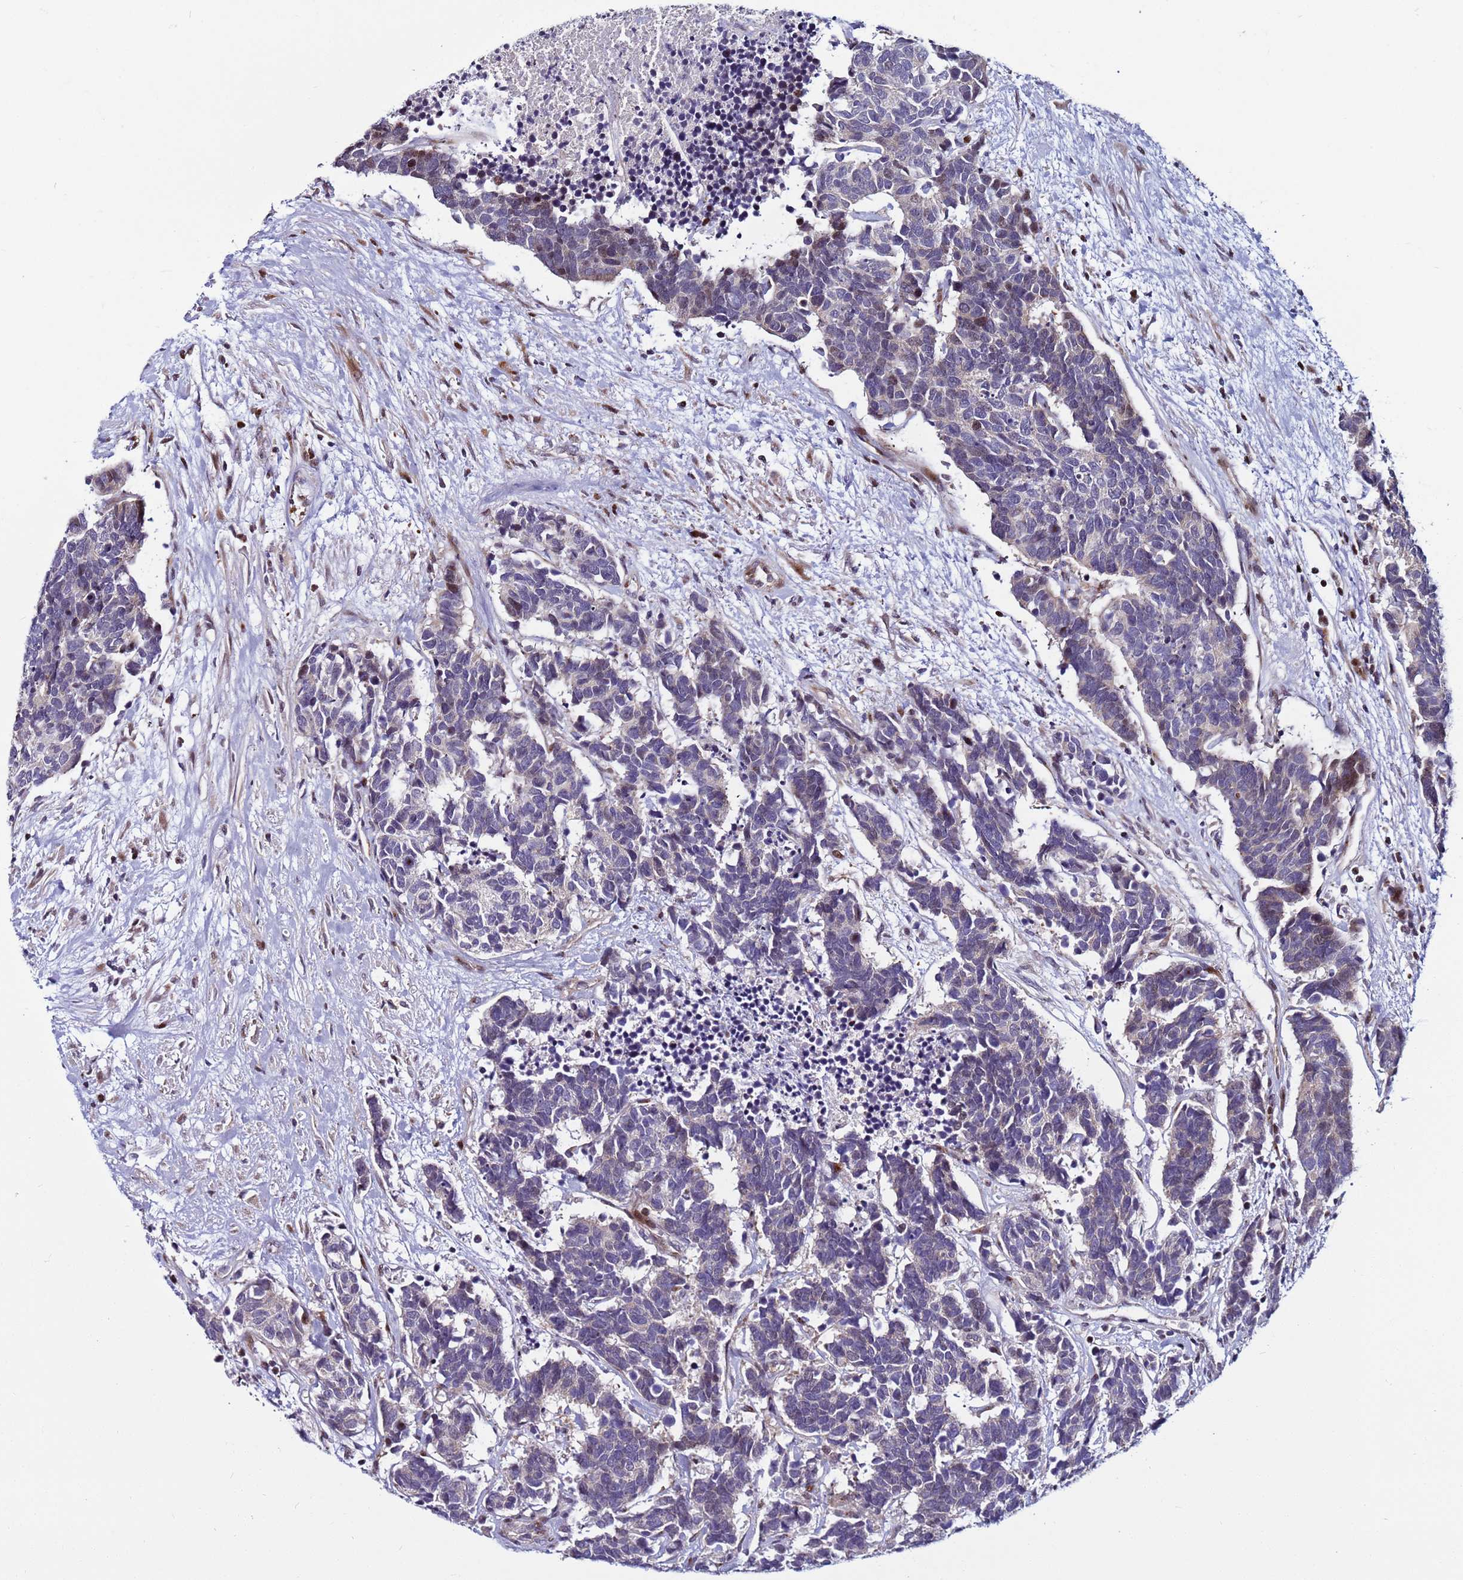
{"staining": {"intensity": "negative", "quantity": "none", "location": "none"}, "tissue": "carcinoid", "cell_type": "Tumor cells", "image_type": "cancer", "snomed": [{"axis": "morphology", "description": "Carcinoma, NOS"}, {"axis": "morphology", "description": "Carcinoid, malignant, NOS"}, {"axis": "topography", "description": "Urinary bladder"}], "caption": "Carcinoid was stained to show a protein in brown. There is no significant expression in tumor cells.", "gene": "WBP11", "patient": {"sex": "male", "age": 57}}